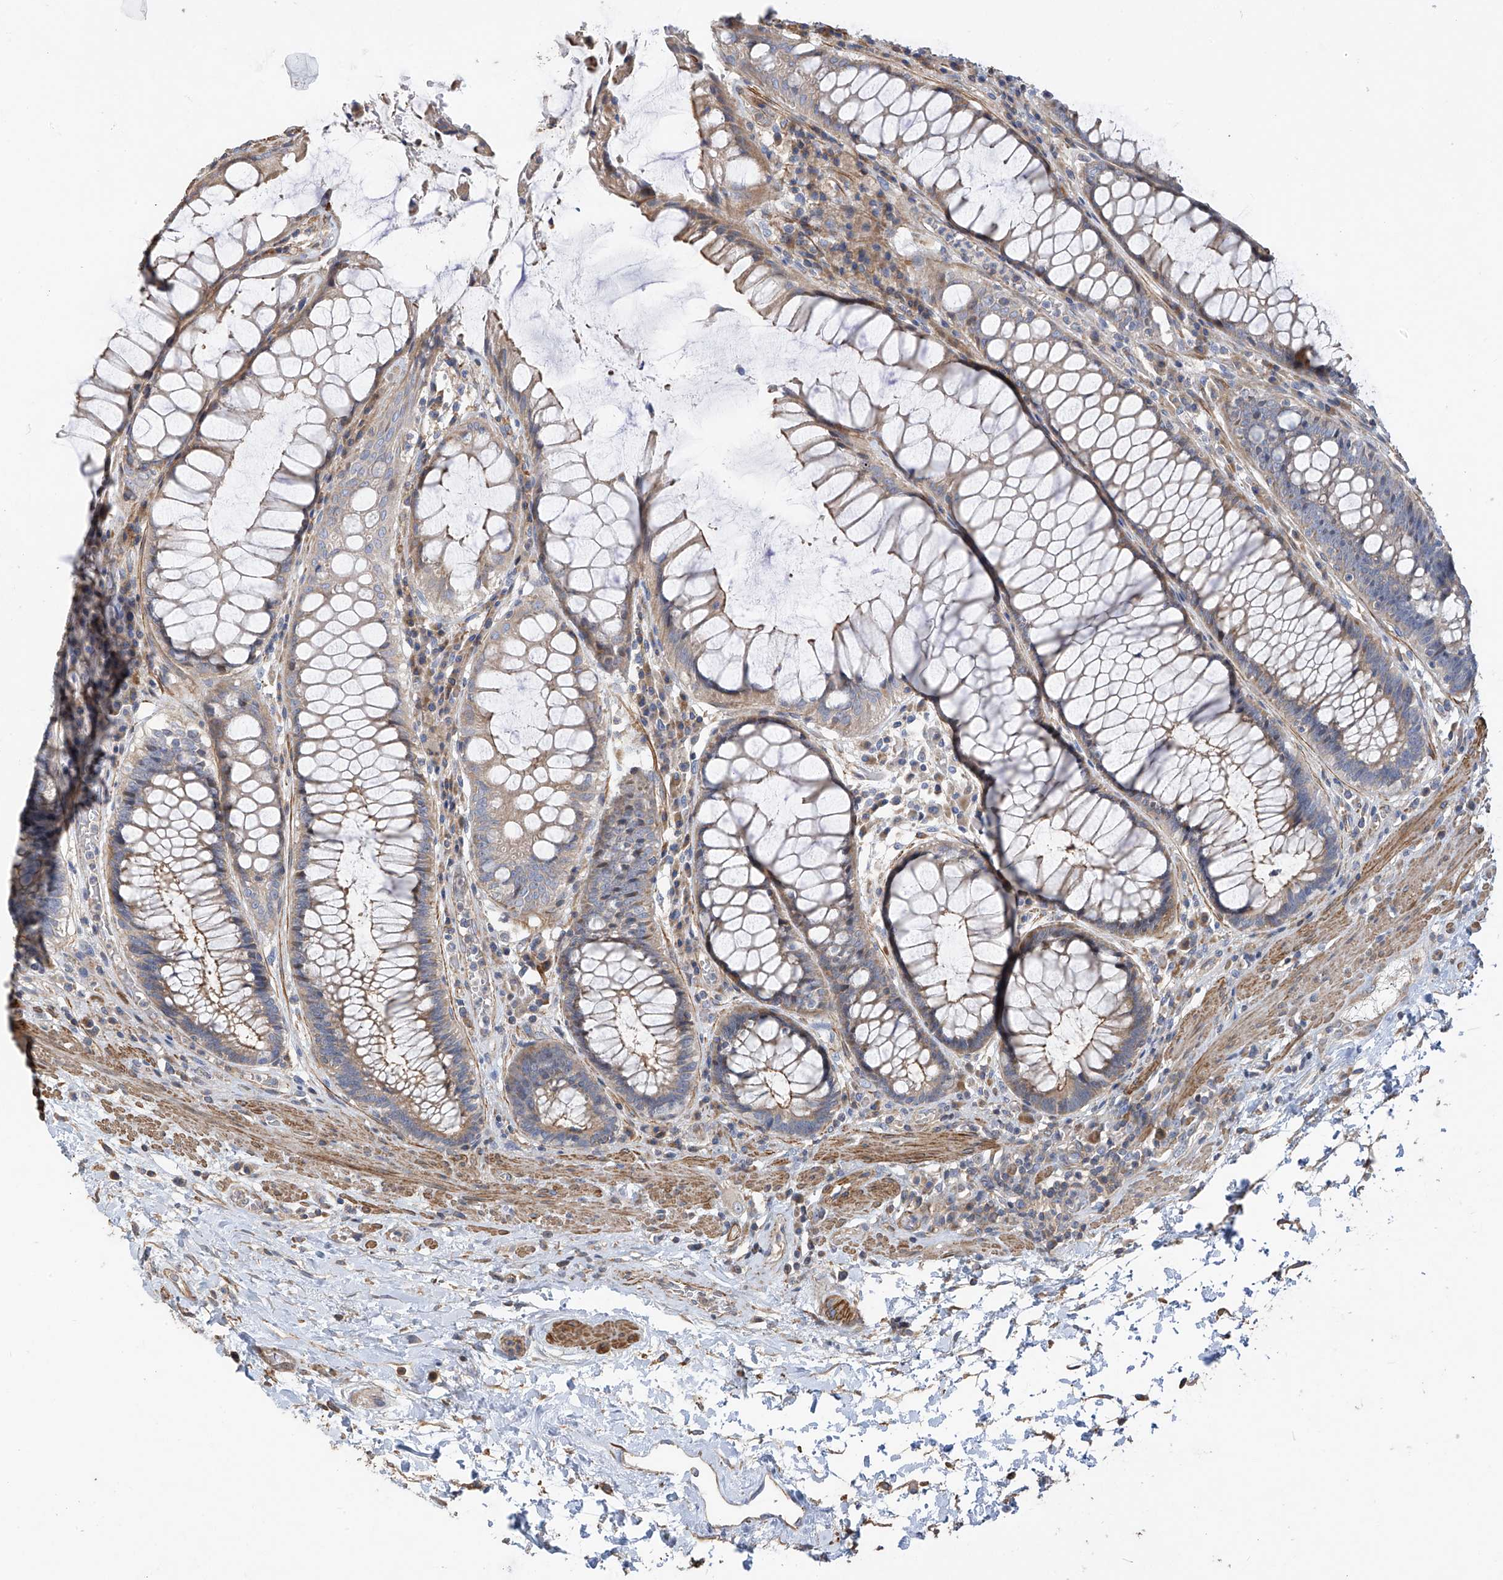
{"staining": {"intensity": "moderate", "quantity": "25%-75%", "location": "cytoplasmic/membranous"}, "tissue": "rectum", "cell_type": "Glandular cells", "image_type": "normal", "snomed": [{"axis": "morphology", "description": "Normal tissue, NOS"}, {"axis": "topography", "description": "Rectum"}], "caption": "Protein expression analysis of benign human rectum reveals moderate cytoplasmic/membranous positivity in about 25%-75% of glandular cells. (DAB IHC, brown staining for protein, blue staining for nuclei).", "gene": "SLC43A3", "patient": {"sex": "male", "age": 64}}